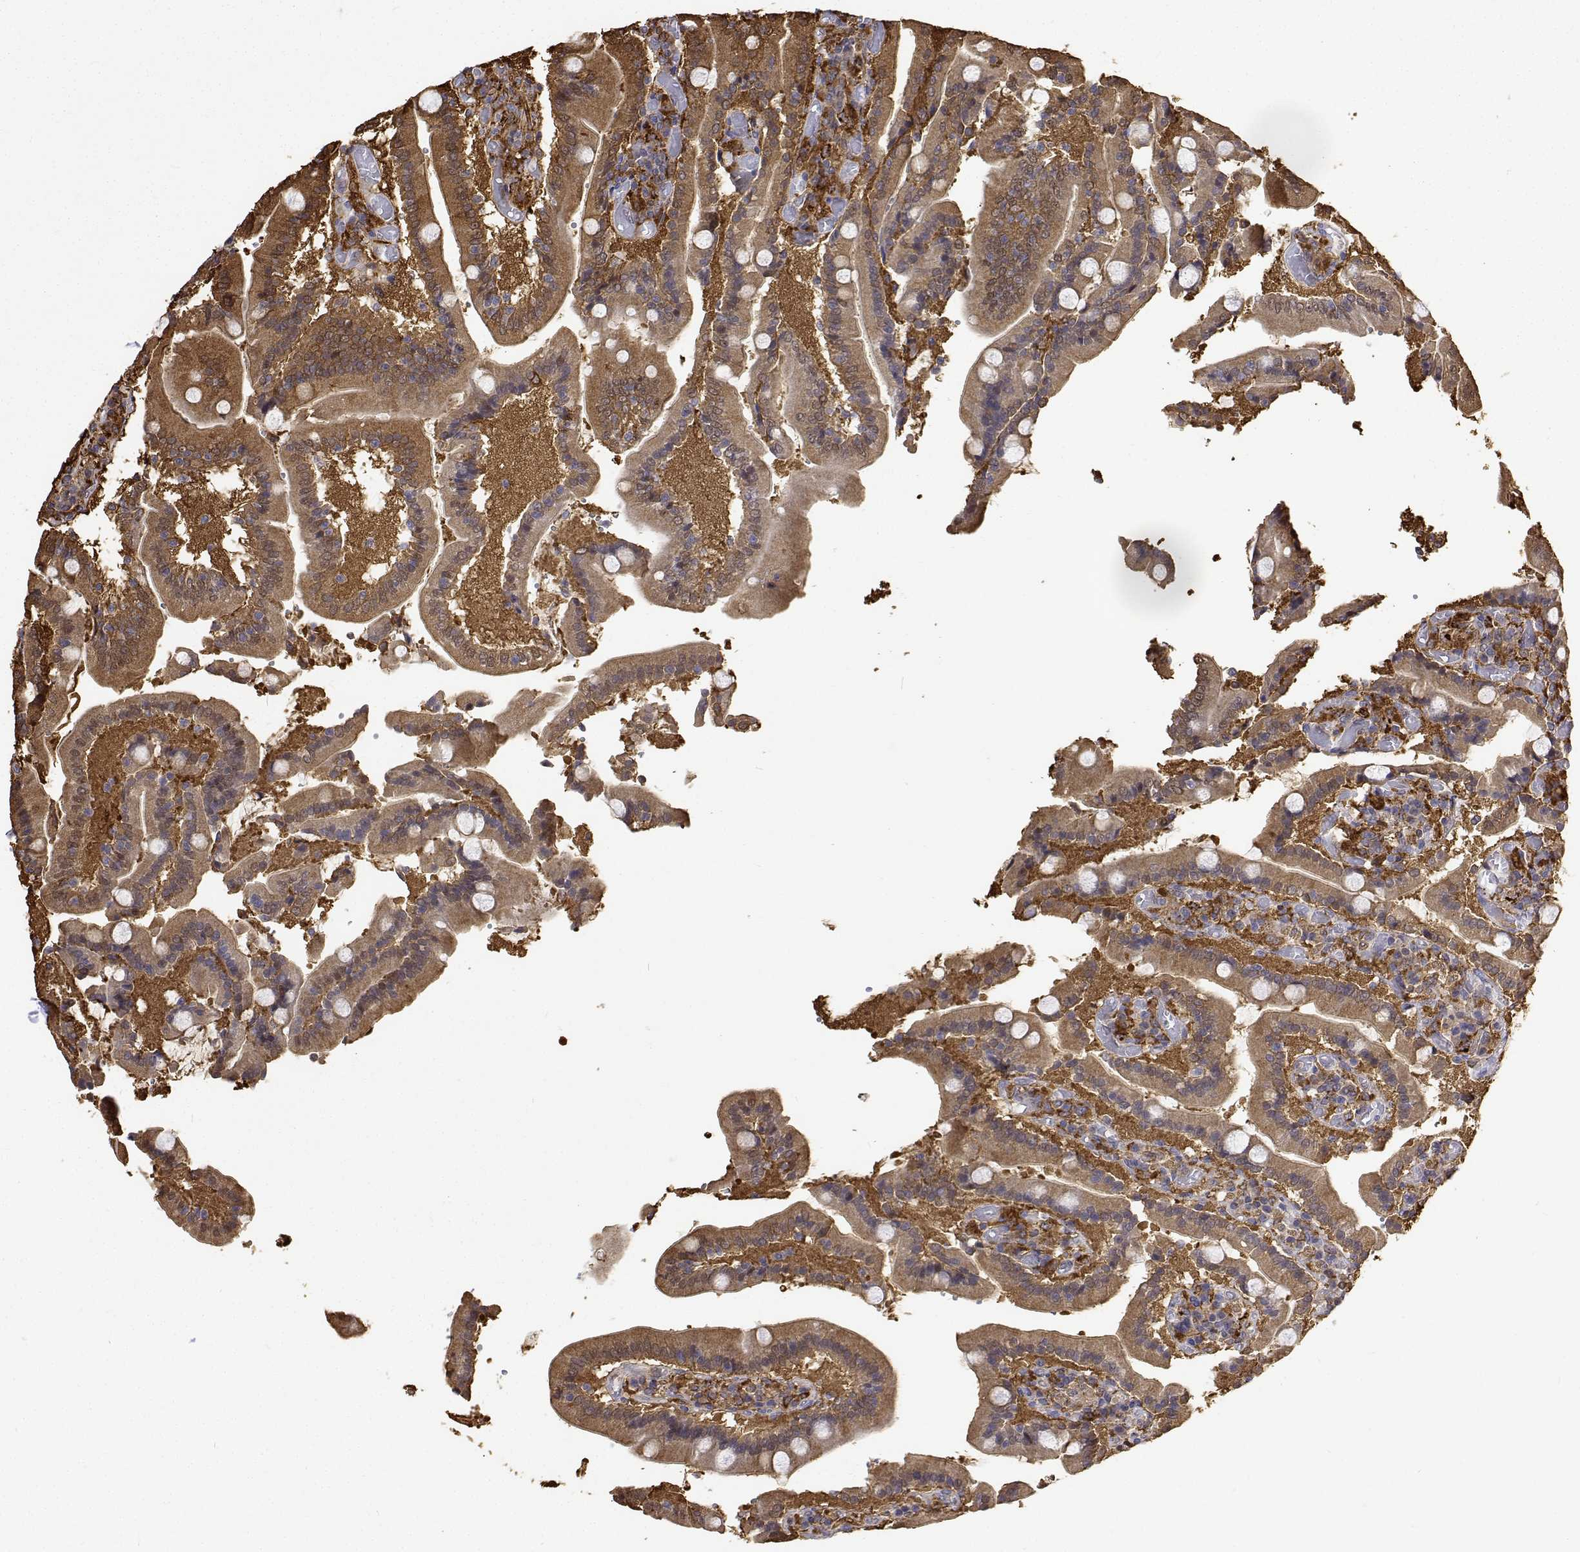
{"staining": {"intensity": "moderate", "quantity": ">75%", "location": "cytoplasmic/membranous,nuclear"}, "tissue": "duodenum", "cell_type": "Glandular cells", "image_type": "normal", "snomed": [{"axis": "morphology", "description": "Normal tissue, NOS"}, {"axis": "topography", "description": "Duodenum"}], "caption": "DAB immunohistochemical staining of benign human duodenum reveals moderate cytoplasmic/membranous,nuclear protein positivity in approximately >75% of glandular cells.", "gene": "PCID2", "patient": {"sex": "female", "age": 62}}